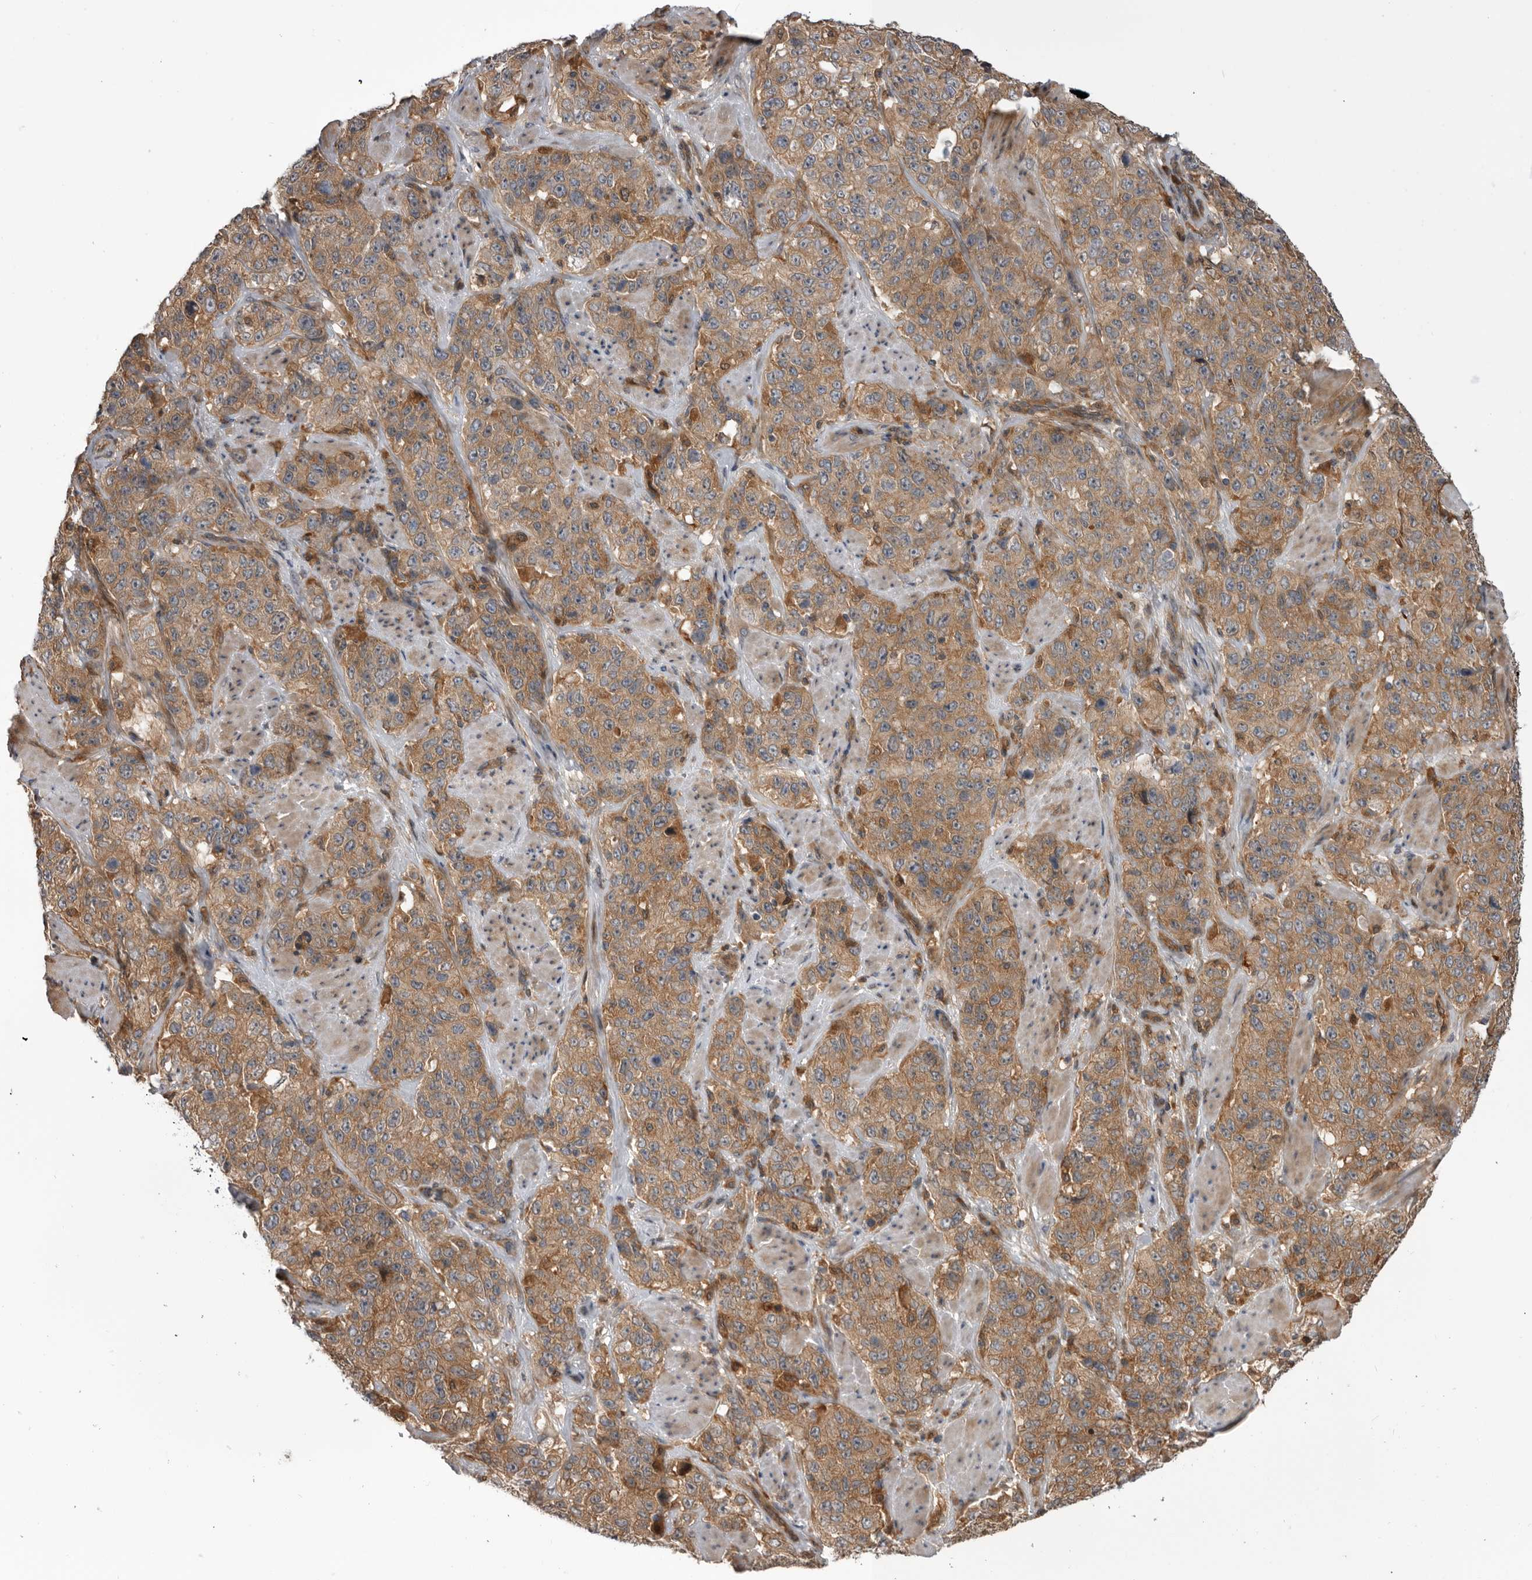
{"staining": {"intensity": "moderate", "quantity": ">75%", "location": "cytoplasmic/membranous"}, "tissue": "stomach cancer", "cell_type": "Tumor cells", "image_type": "cancer", "snomed": [{"axis": "morphology", "description": "Adenocarcinoma, NOS"}, {"axis": "topography", "description": "Stomach"}], "caption": "IHC (DAB) staining of adenocarcinoma (stomach) shows moderate cytoplasmic/membranous protein positivity in approximately >75% of tumor cells.", "gene": "RAB3GAP2", "patient": {"sex": "male", "age": 48}}